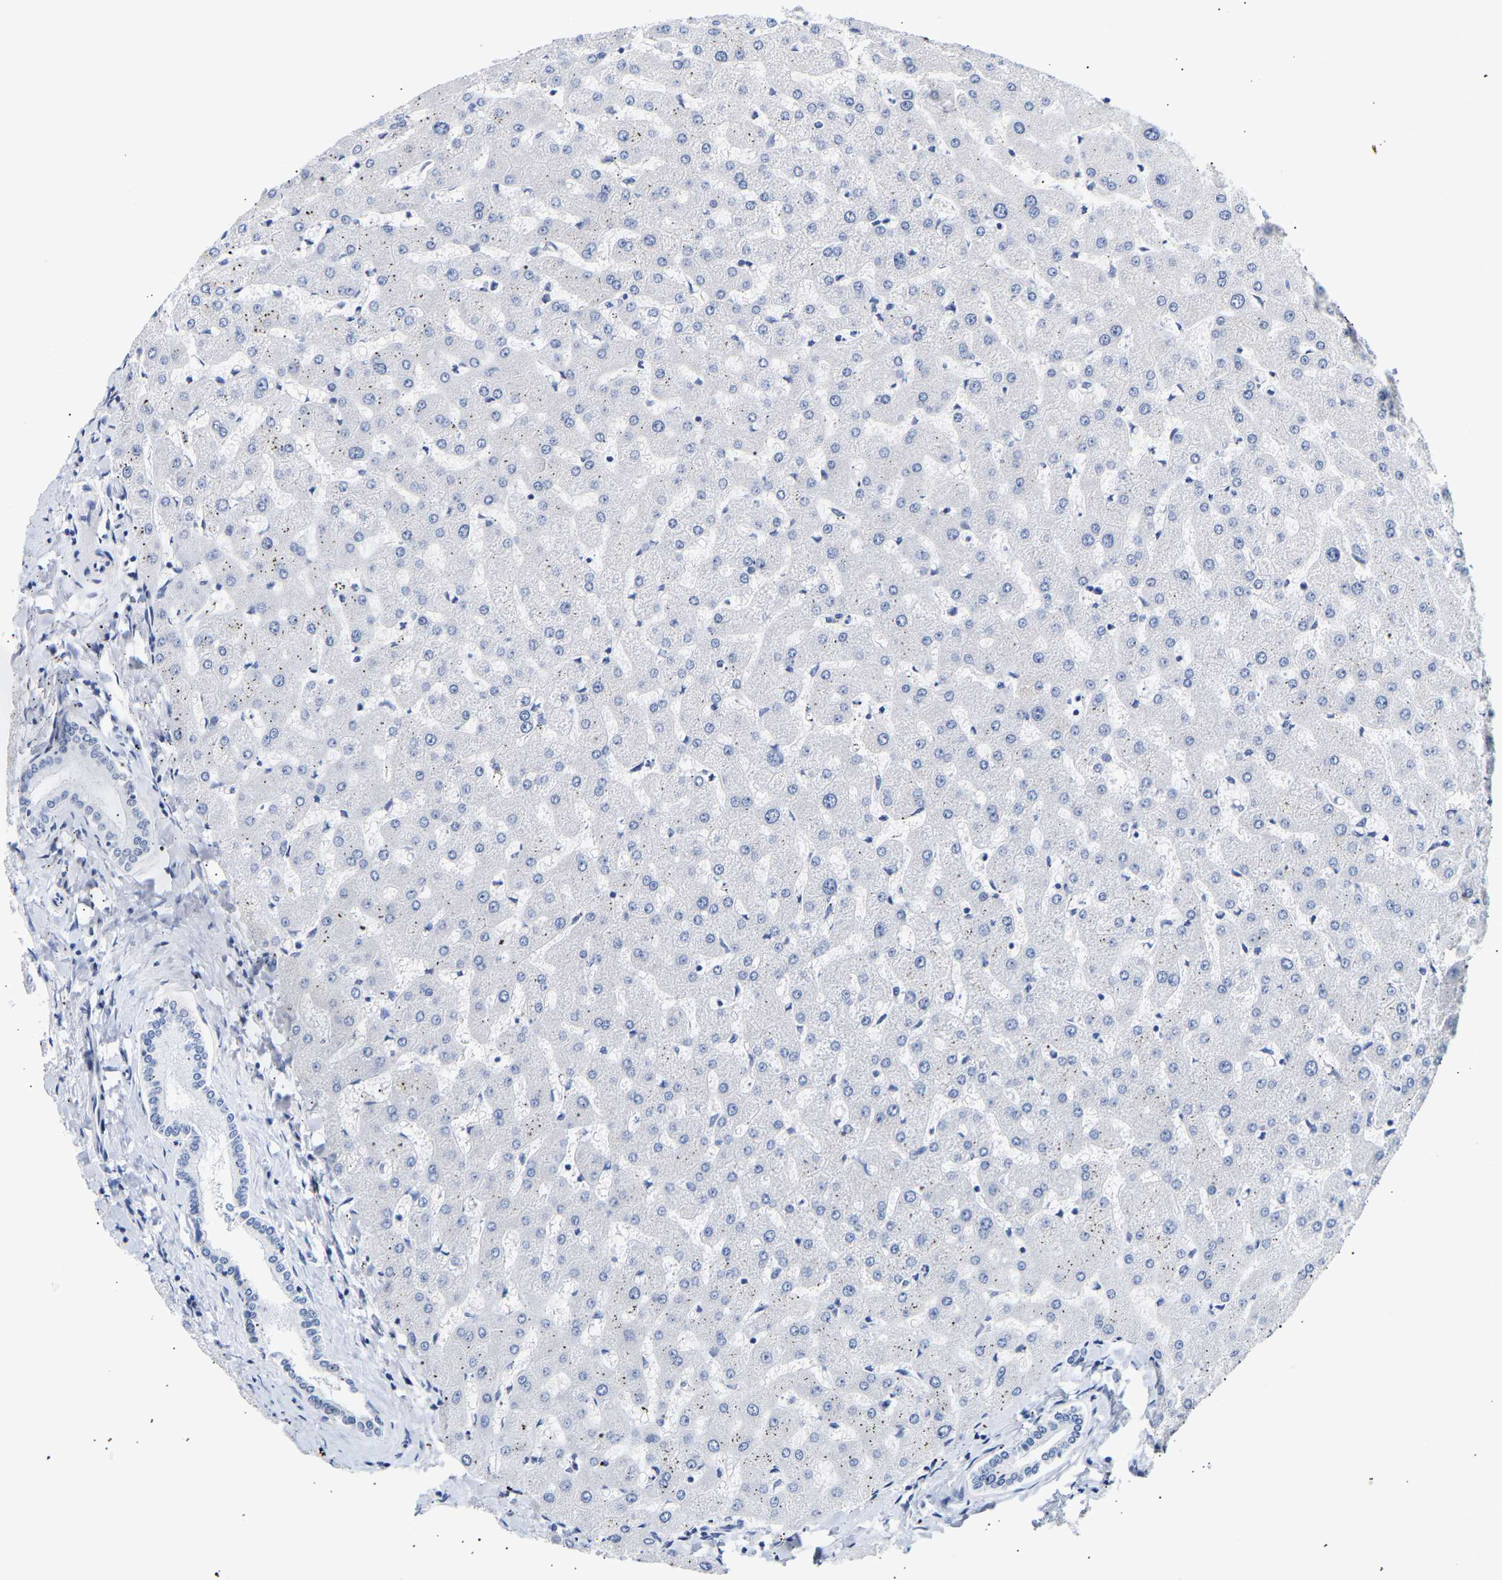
{"staining": {"intensity": "negative", "quantity": "none", "location": "none"}, "tissue": "liver", "cell_type": "Cholangiocytes", "image_type": "normal", "snomed": [{"axis": "morphology", "description": "Normal tissue, NOS"}, {"axis": "topography", "description": "Liver"}], "caption": "The image reveals no staining of cholangiocytes in unremarkable liver.", "gene": "SPINK2", "patient": {"sex": "female", "age": 63}}